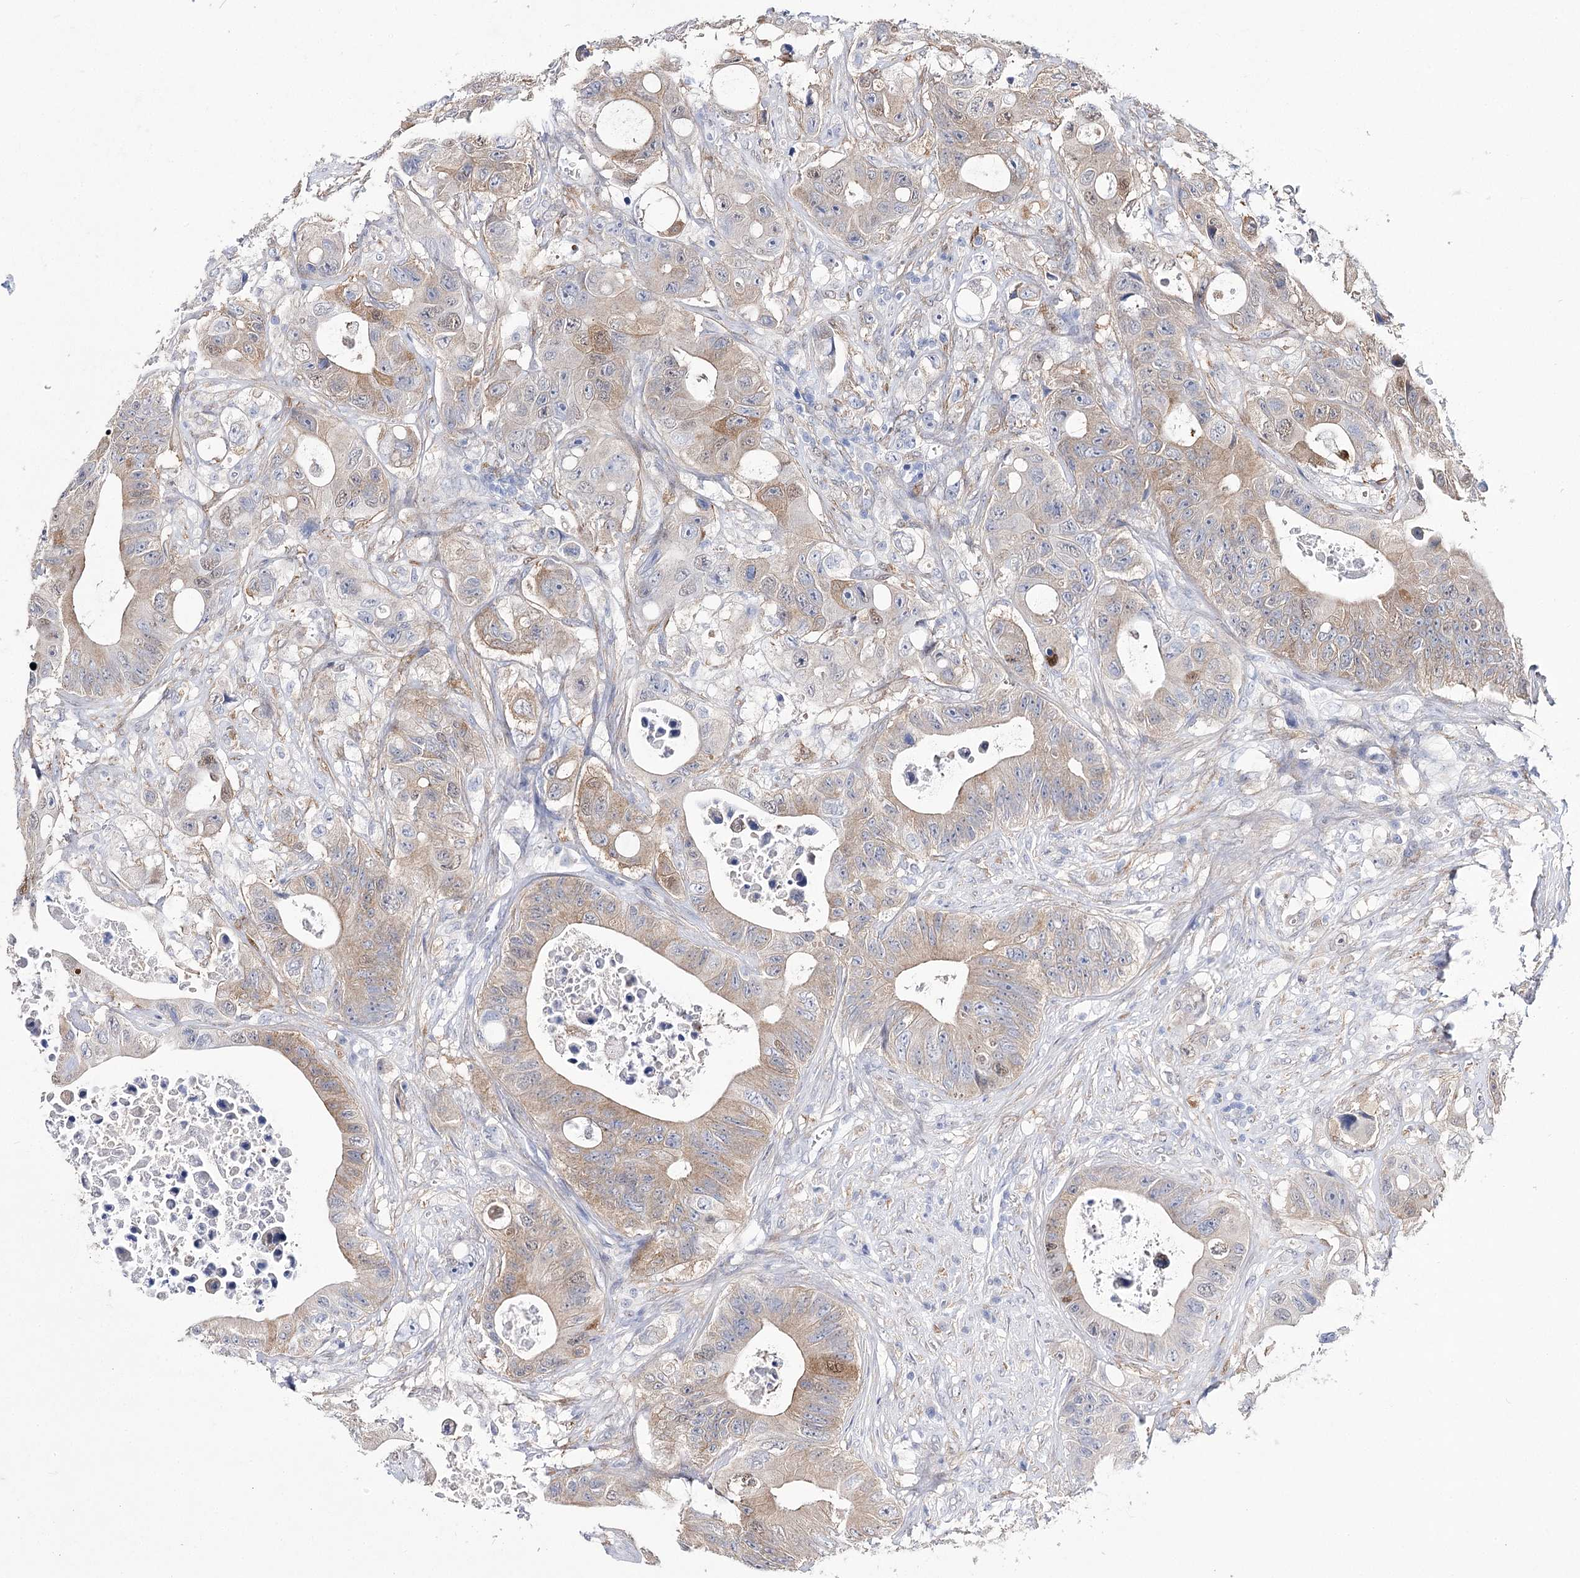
{"staining": {"intensity": "weak", "quantity": "25%-75%", "location": "cytoplasmic/membranous,nuclear"}, "tissue": "colorectal cancer", "cell_type": "Tumor cells", "image_type": "cancer", "snomed": [{"axis": "morphology", "description": "Adenocarcinoma, NOS"}, {"axis": "topography", "description": "Colon"}], "caption": "Immunohistochemical staining of colorectal cancer exhibits low levels of weak cytoplasmic/membranous and nuclear positivity in approximately 25%-75% of tumor cells. The staining was performed using DAB (3,3'-diaminobenzidine), with brown indicating positive protein expression. Nuclei are stained blue with hematoxylin.", "gene": "UGDH", "patient": {"sex": "female", "age": 46}}